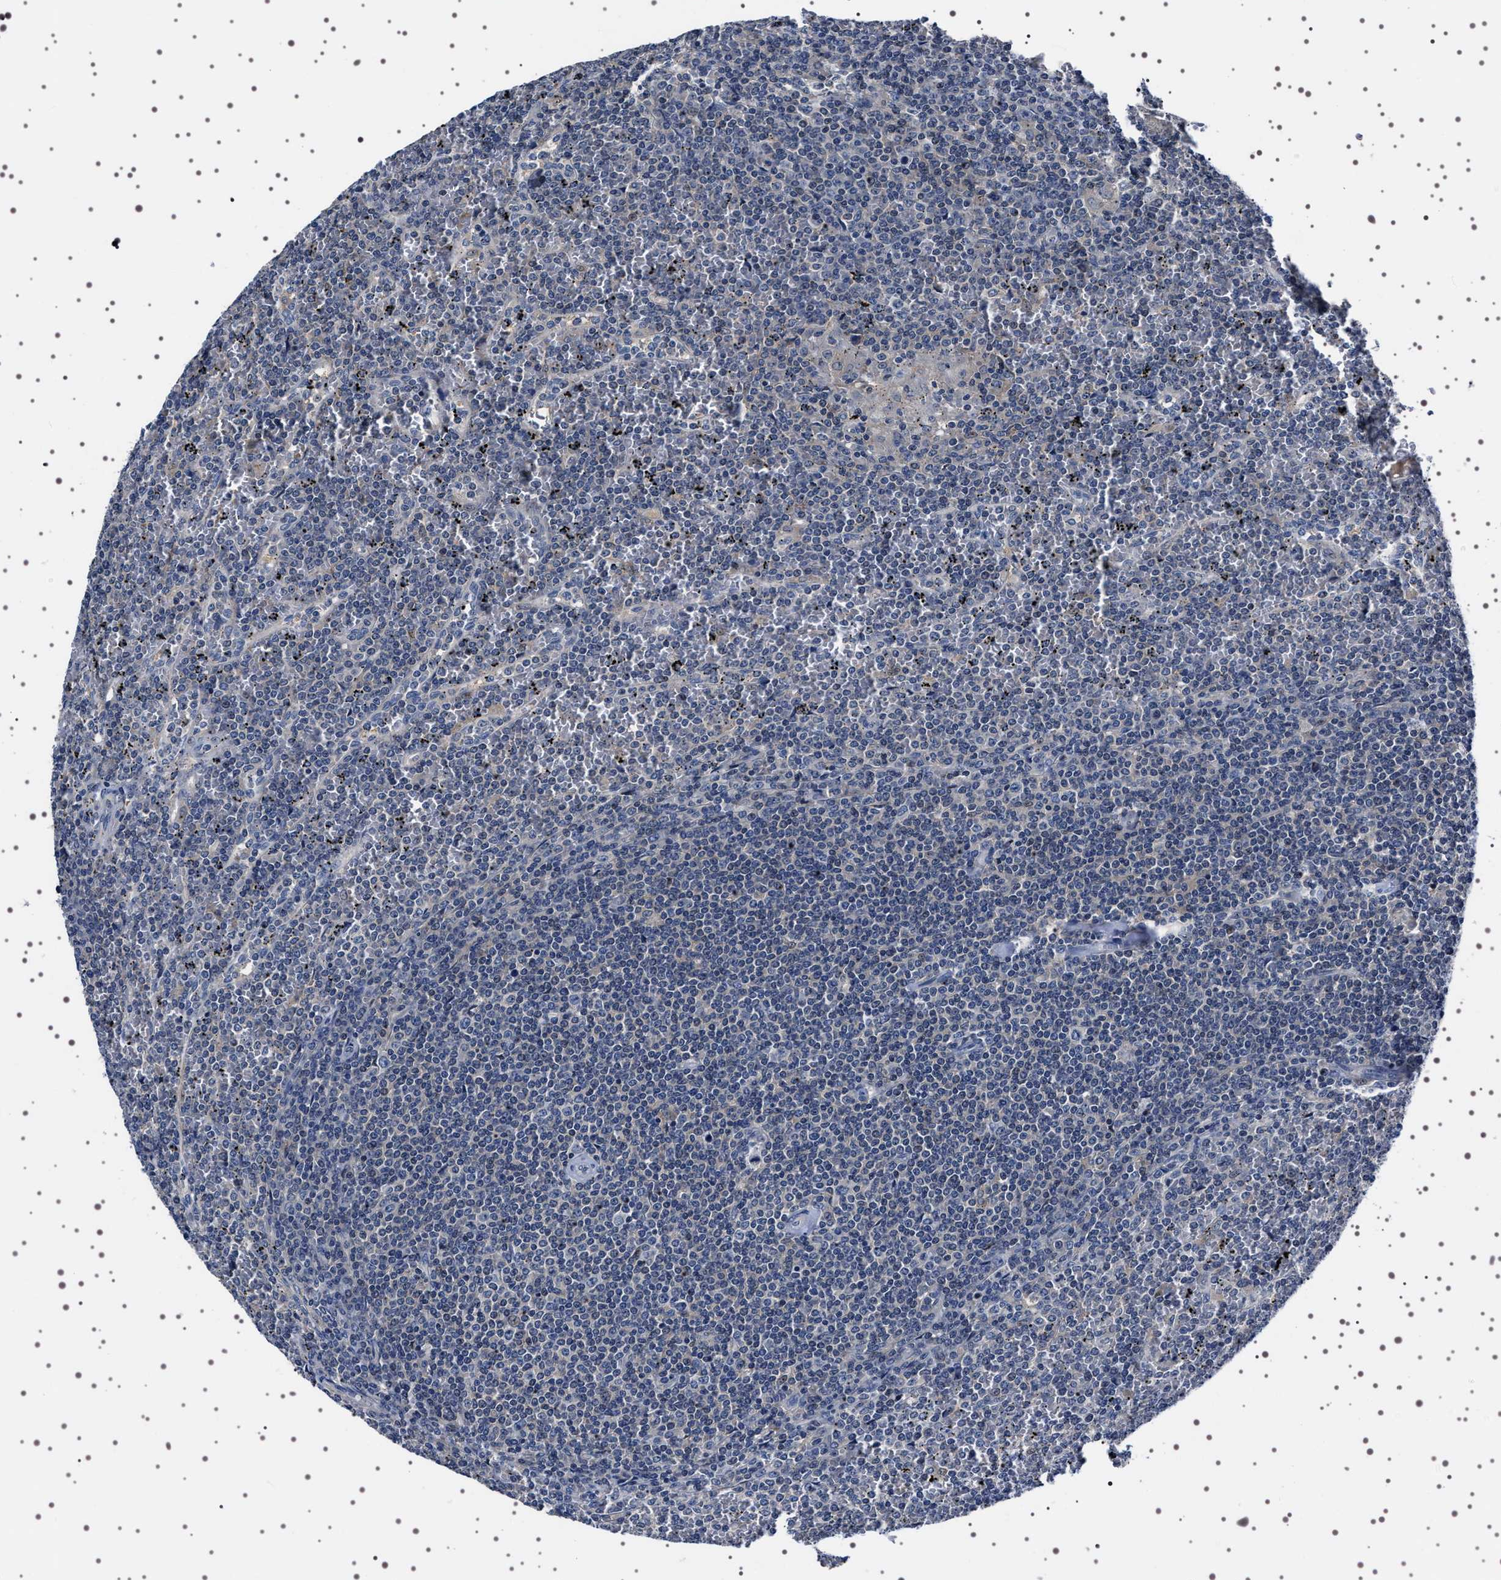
{"staining": {"intensity": "negative", "quantity": "none", "location": "none"}, "tissue": "lymphoma", "cell_type": "Tumor cells", "image_type": "cancer", "snomed": [{"axis": "morphology", "description": "Malignant lymphoma, non-Hodgkin's type, Low grade"}, {"axis": "topography", "description": "Spleen"}], "caption": "A photomicrograph of human lymphoma is negative for staining in tumor cells.", "gene": "TARBP1", "patient": {"sex": "female", "age": 19}}